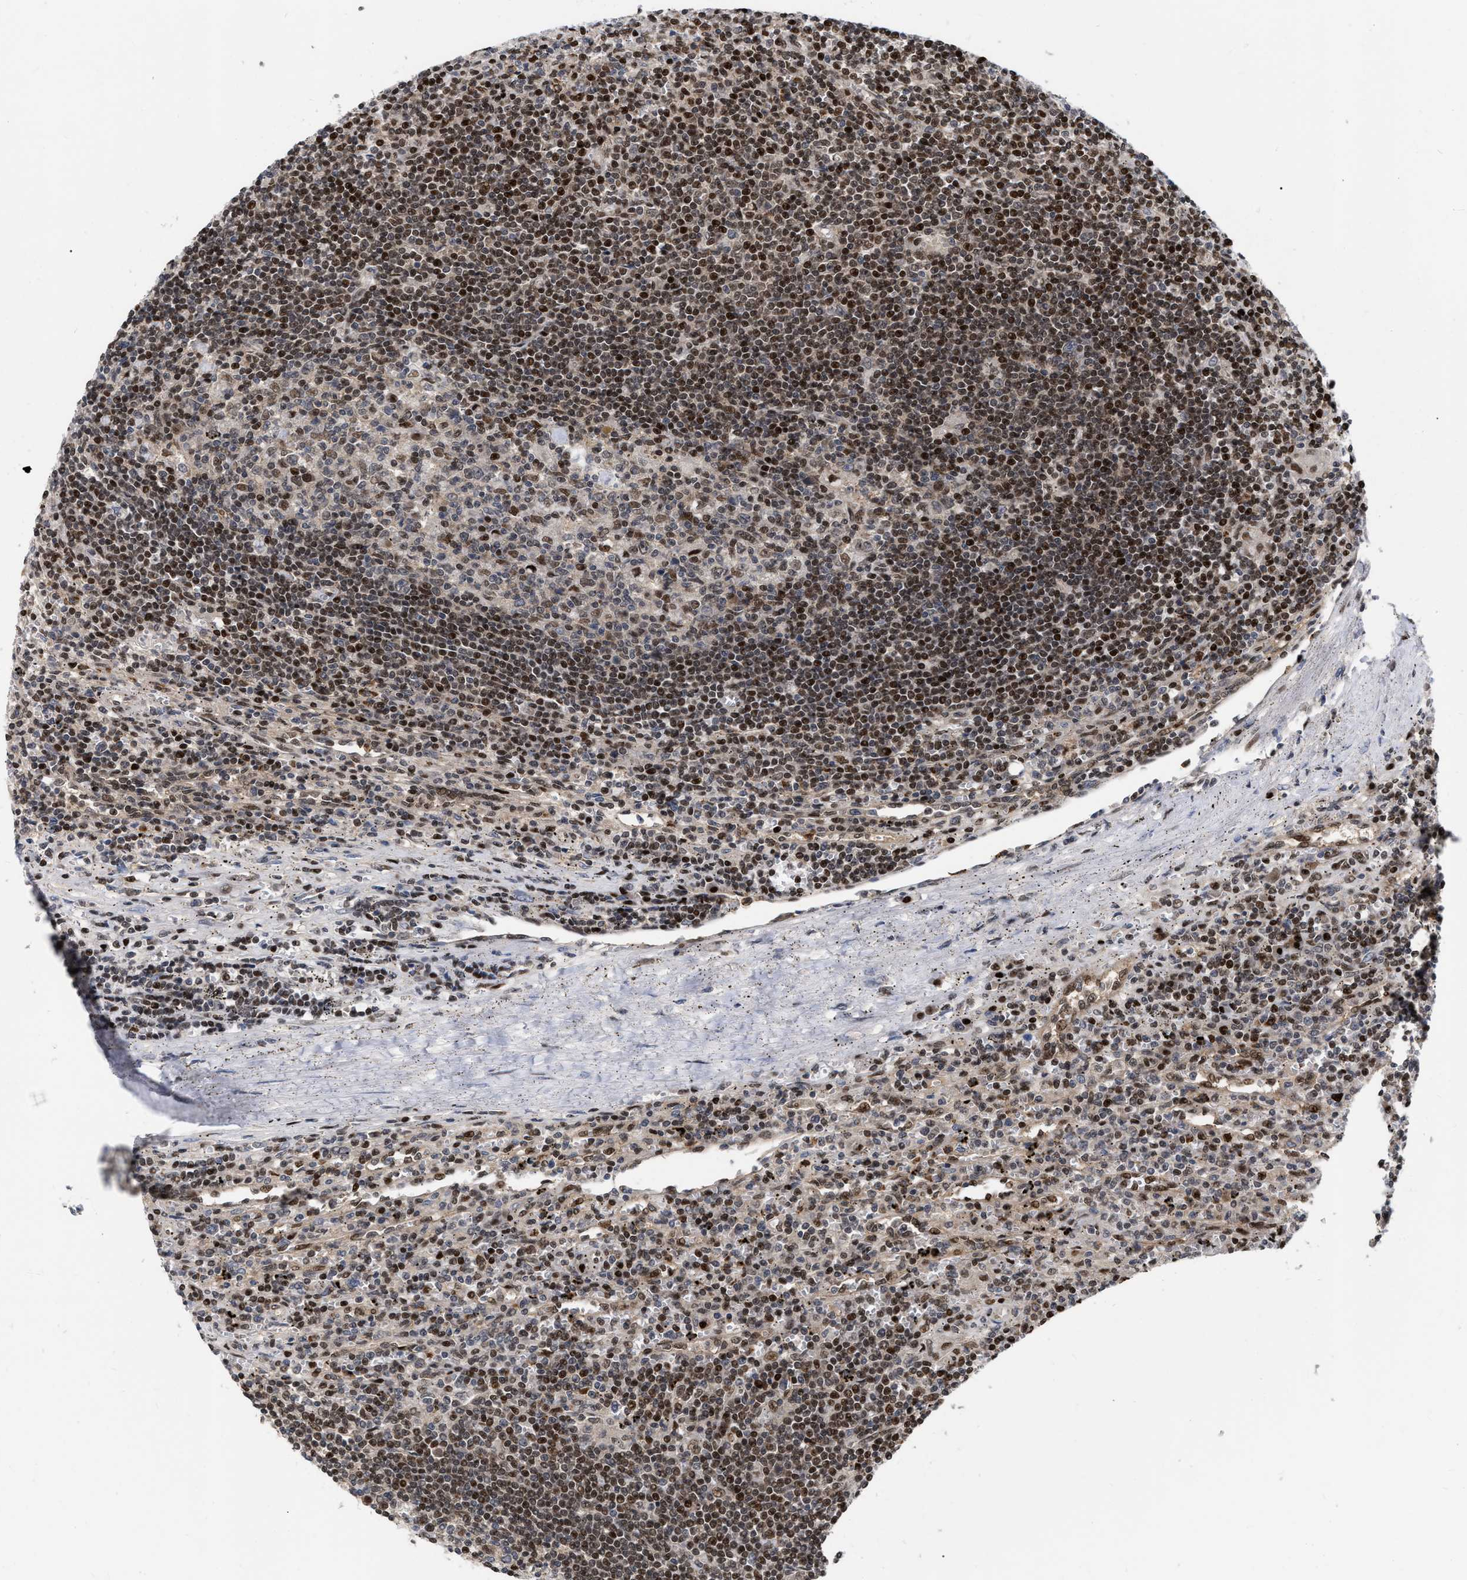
{"staining": {"intensity": "moderate", "quantity": ">75%", "location": "nuclear"}, "tissue": "lymphoma", "cell_type": "Tumor cells", "image_type": "cancer", "snomed": [{"axis": "morphology", "description": "Malignant lymphoma, non-Hodgkin's type, Low grade"}, {"axis": "topography", "description": "Spleen"}], "caption": "Approximately >75% of tumor cells in human low-grade malignant lymphoma, non-Hodgkin's type display moderate nuclear protein staining as visualized by brown immunohistochemical staining.", "gene": "MDM4", "patient": {"sex": "male", "age": 76}}